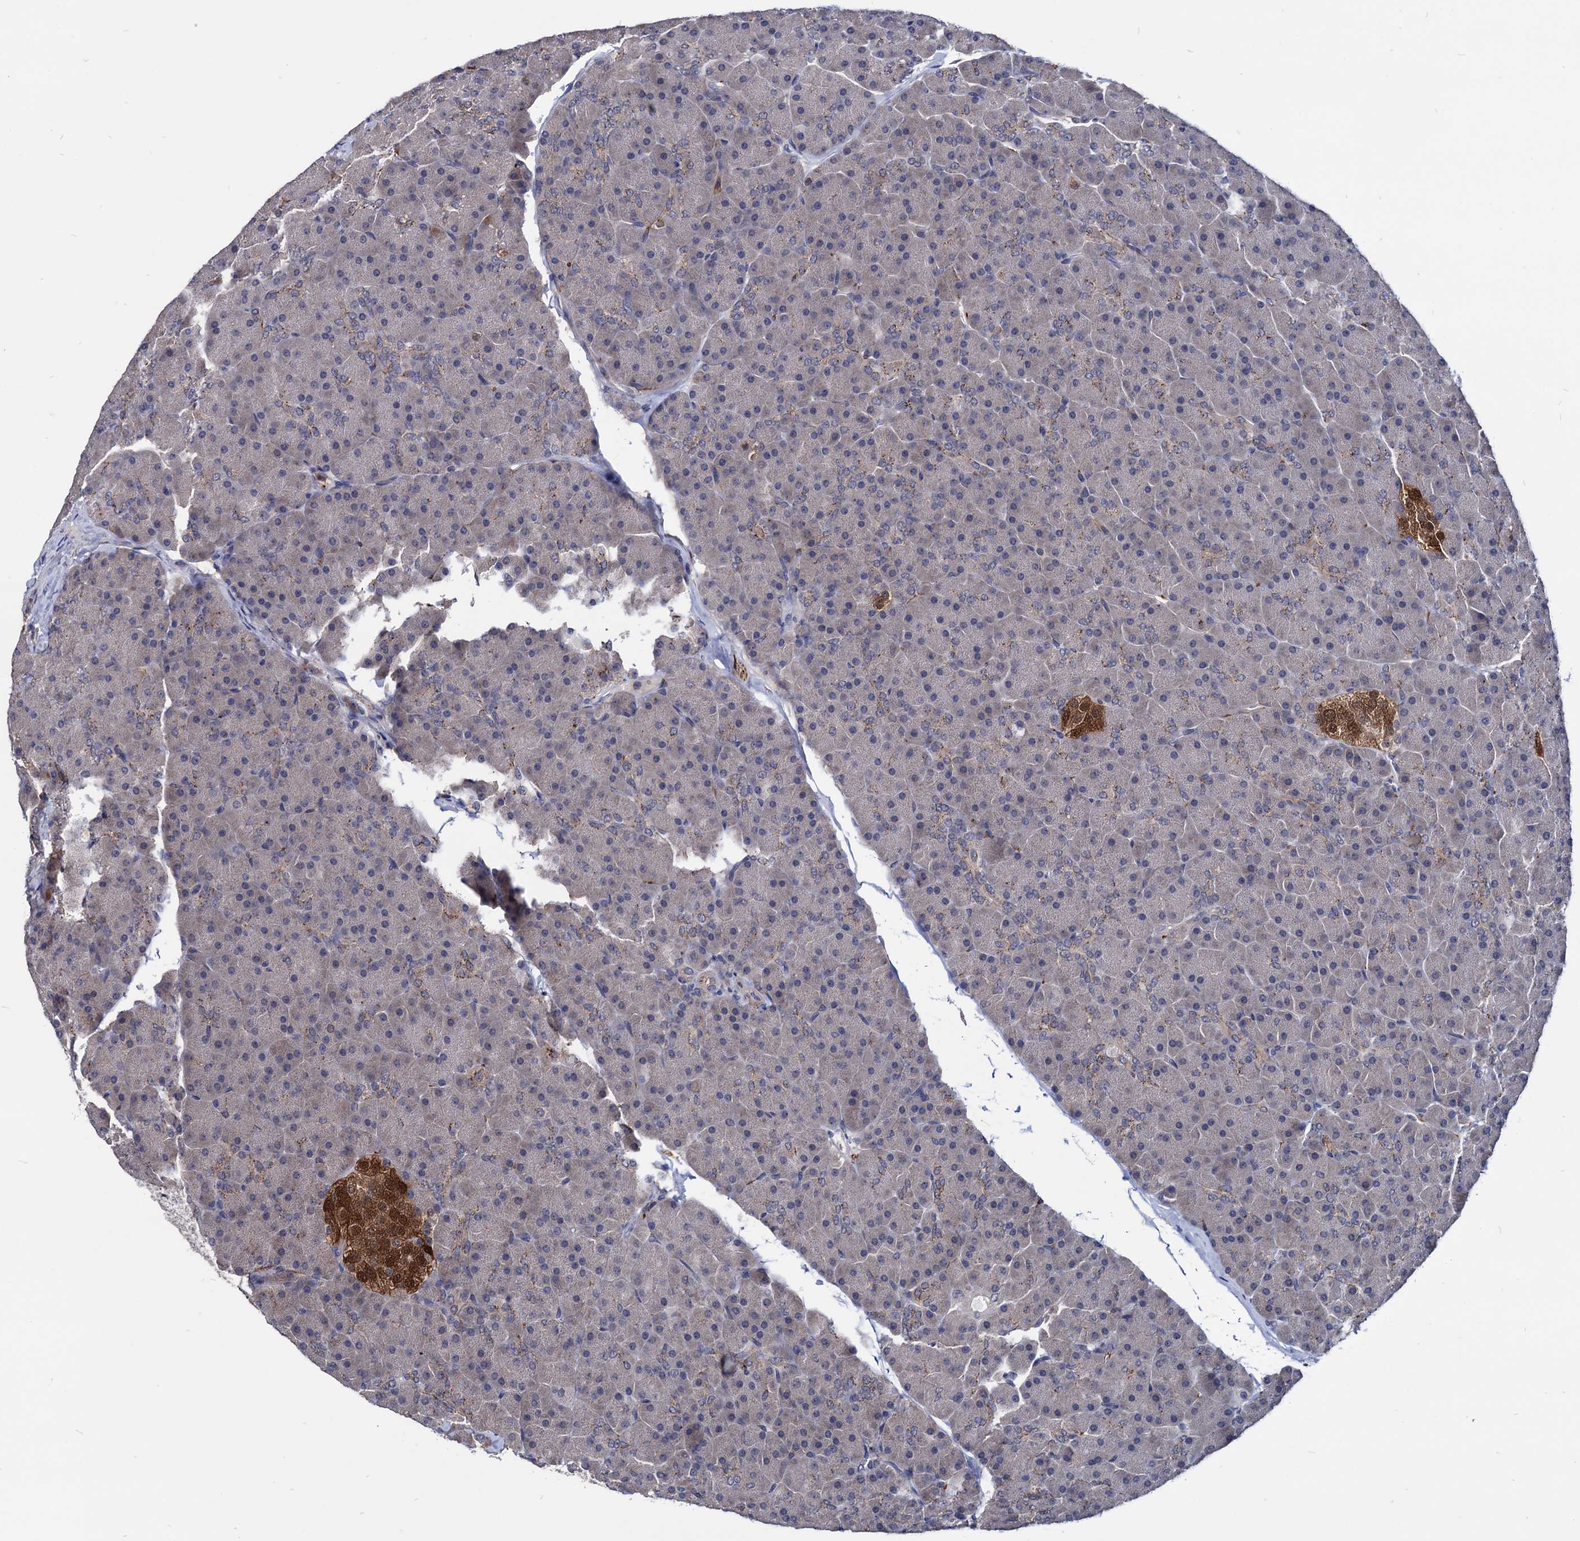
{"staining": {"intensity": "moderate", "quantity": "<25%", "location": "cytoplasmic/membranous"}, "tissue": "pancreas", "cell_type": "Exocrine glandular cells", "image_type": "normal", "snomed": [{"axis": "morphology", "description": "Normal tissue, NOS"}, {"axis": "topography", "description": "Pancreas"}], "caption": "IHC image of benign pancreas: pancreas stained using IHC displays low levels of moderate protein expression localized specifically in the cytoplasmic/membranous of exocrine glandular cells, appearing as a cytoplasmic/membranous brown color.", "gene": "ESD", "patient": {"sex": "male", "age": 36}}